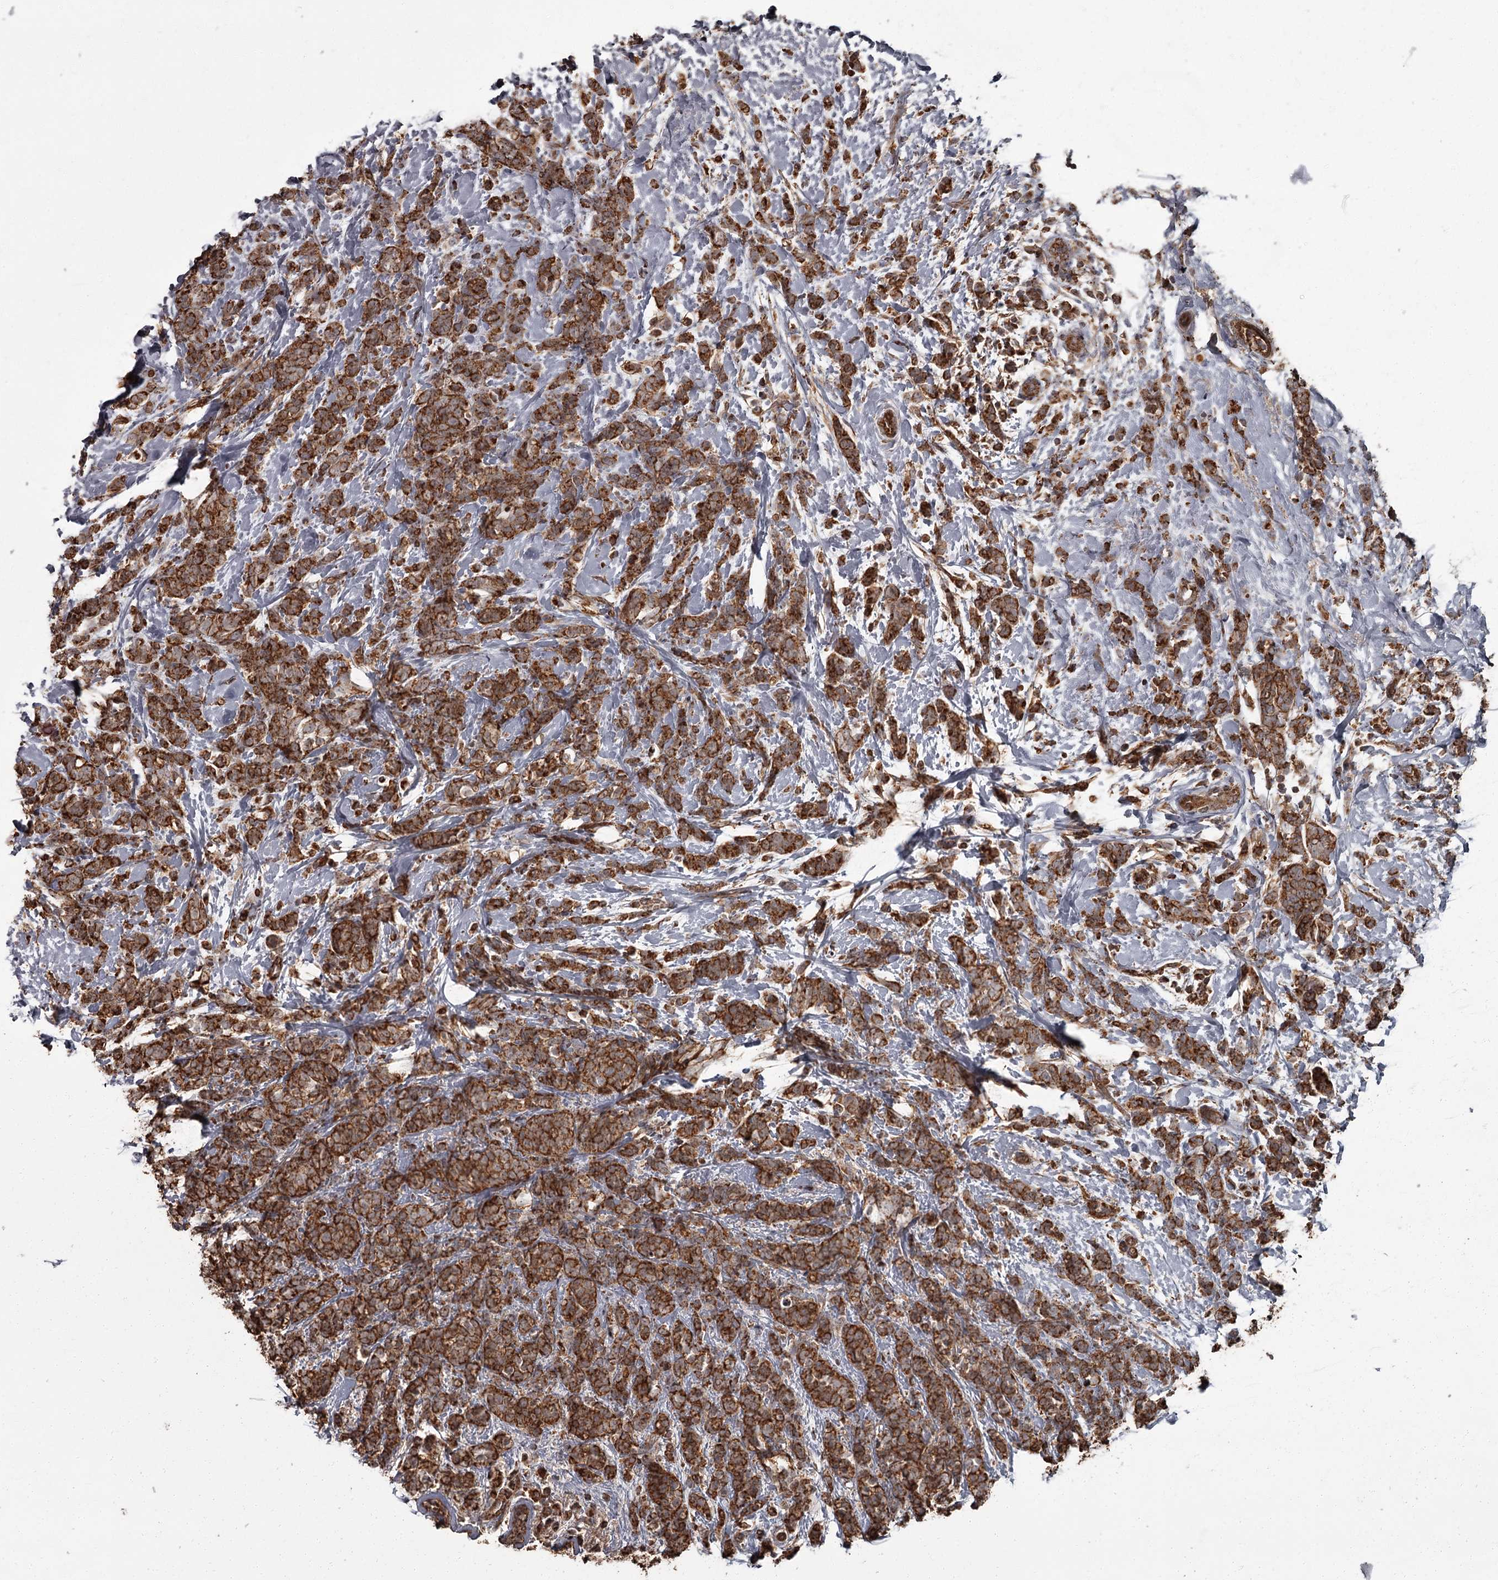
{"staining": {"intensity": "strong", "quantity": ">75%", "location": "cytoplasmic/membranous"}, "tissue": "breast cancer", "cell_type": "Tumor cells", "image_type": "cancer", "snomed": [{"axis": "morphology", "description": "Lobular carcinoma"}, {"axis": "topography", "description": "Breast"}], "caption": "Immunohistochemistry histopathology image of breast lobular carcinoma stained for a protein (brown), which shows high levels of strong cytoplasmic/membranous expression in about >75% of tumor cells.", "gene": "THAP9", "patient": {"sex": "female", "age": 58}}